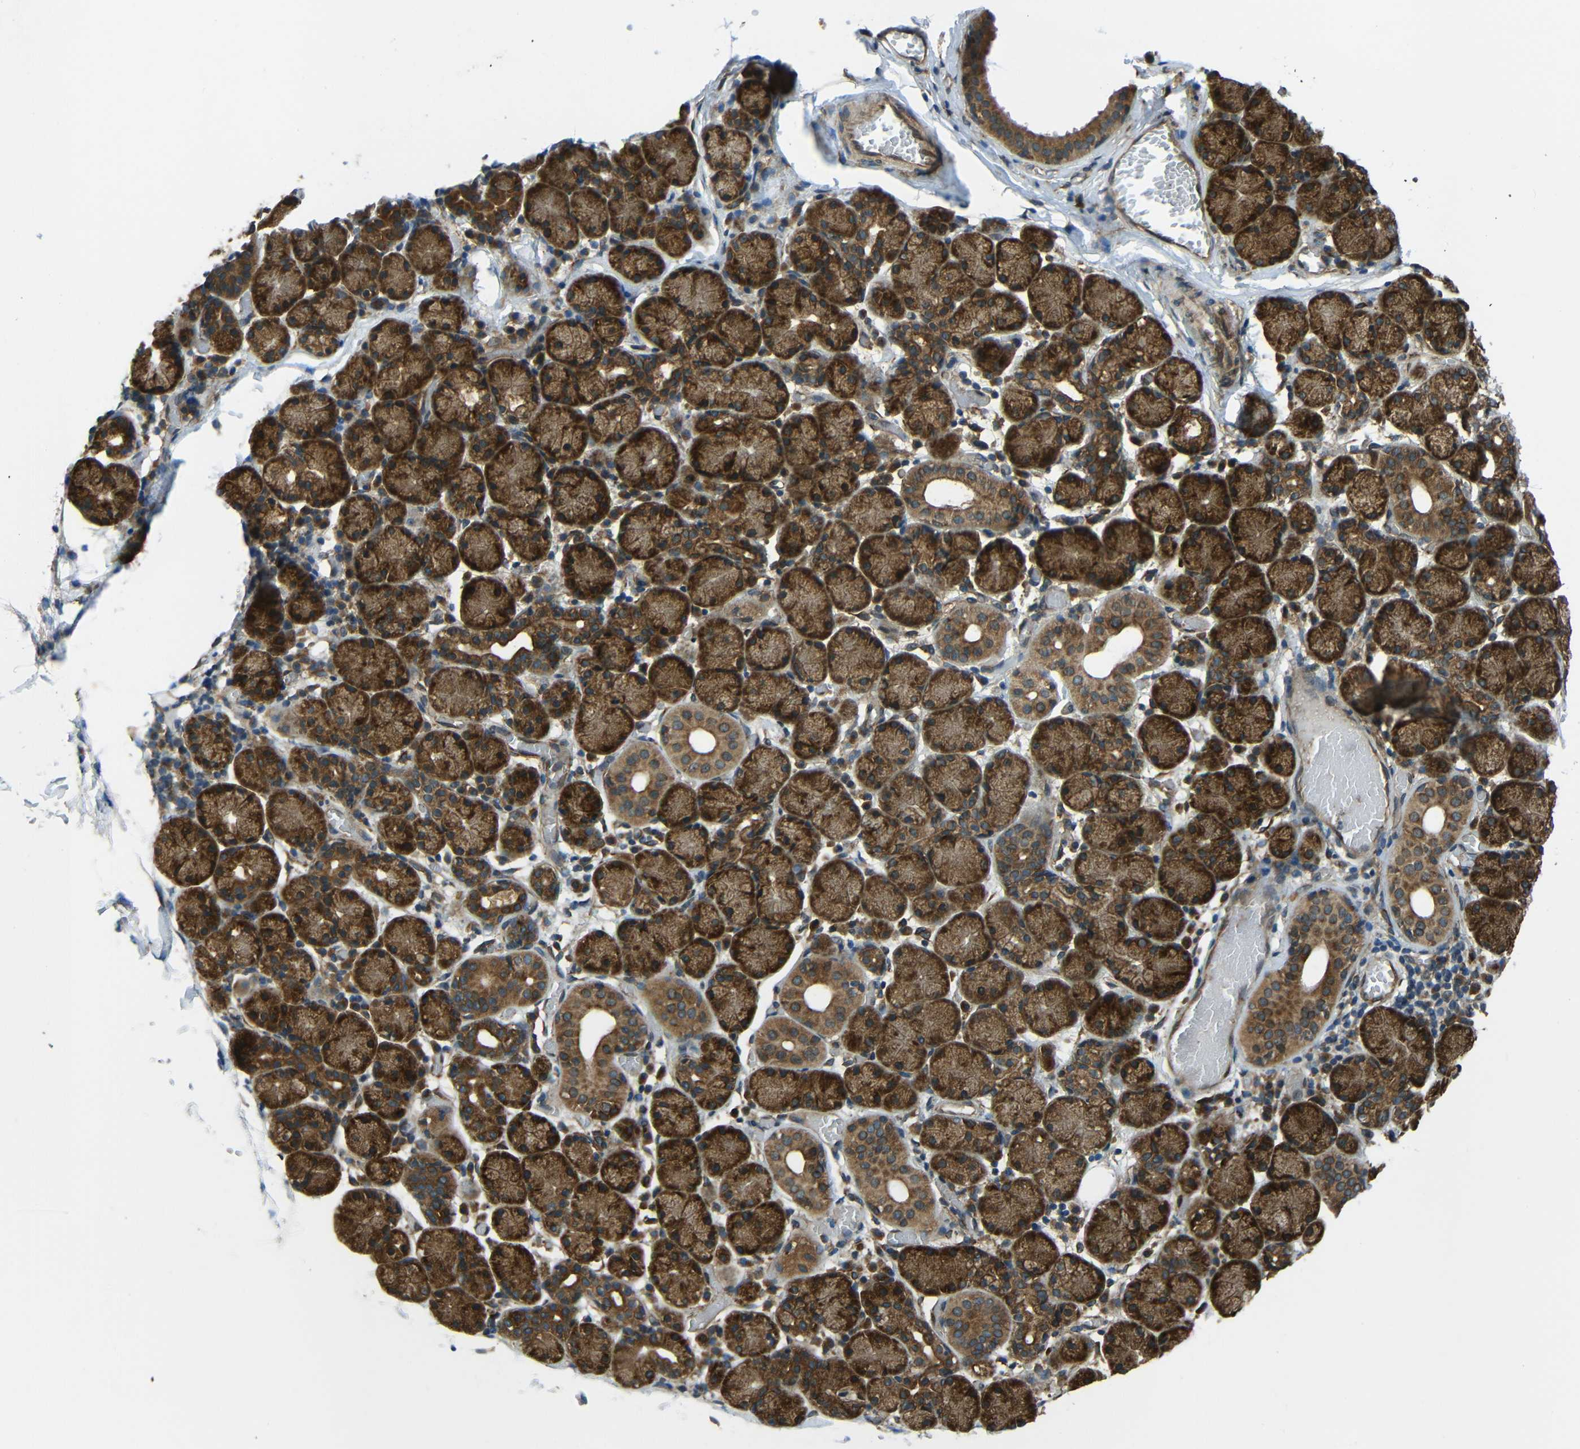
{"staining": {"intensity": "strong", "quantity": "25%-75%", "location": "cytoplasmic/membranous"}, "tissue": "salivary gland", "cell_type": "Glandular cells", "image_type": "normal", "snomed": [{"axis": "morphology", "description": "Normal tissue, NOS"}, {"axis": "topography", "description": "Salivary gland"}], "caption": "Normal salivary gland was stained to show a protein in brown. There is high levels of strong cytoplasmic/membranous expression in approximately 25%-75% of glandular cells. The staining was performed using DAB to visualize the protein expression in brown, while the nuclei were stained in blue with hematoxylin (Magnification: 20x).", "gene": "VAPB", "patient": {"sex": "female", "age": 24}}